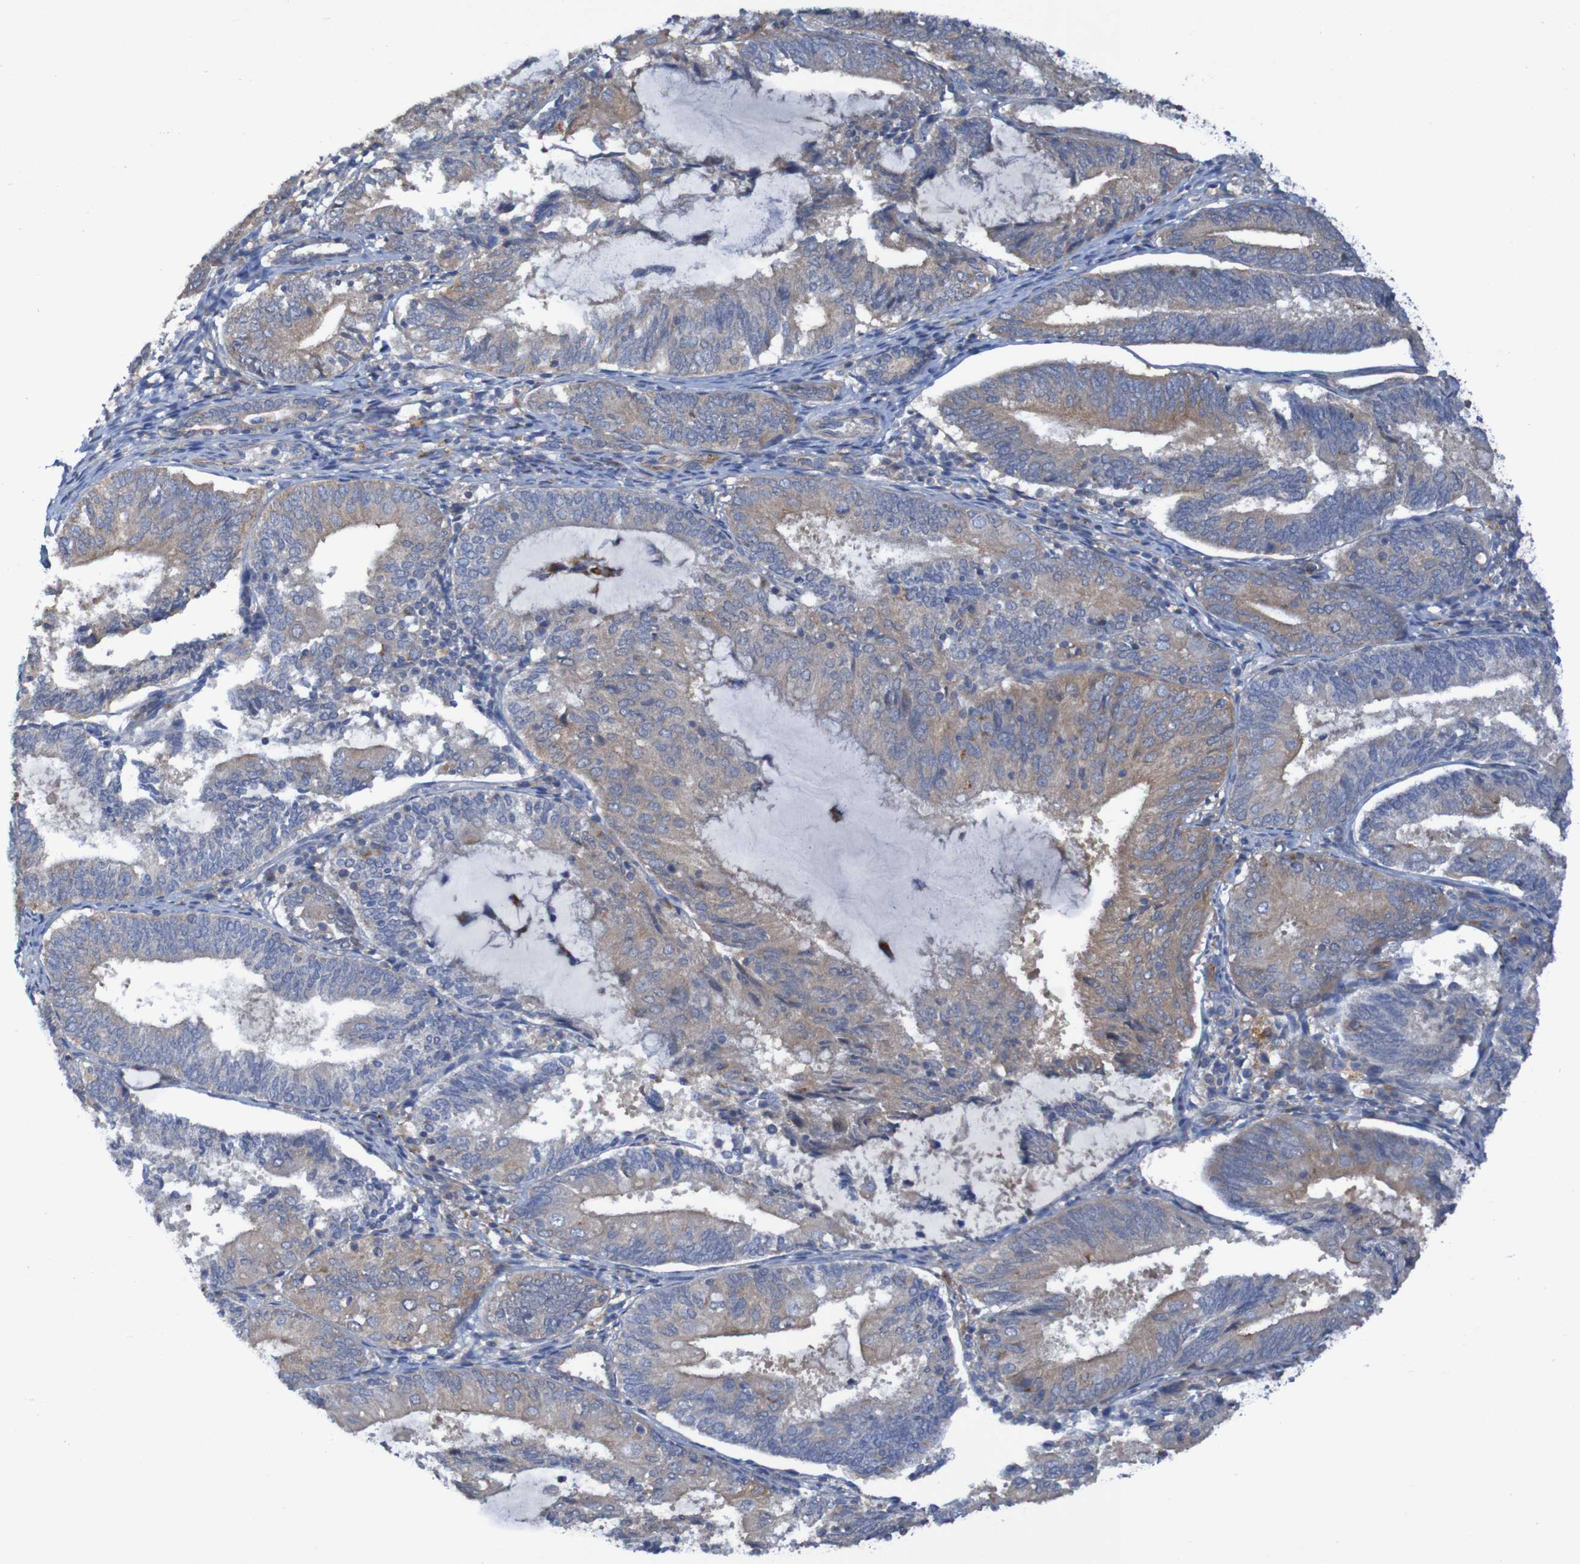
{"staining": {"intensity": "weak", "quantity": ">75%", "location": "cytoplasmic/membranous"}, "tissue": "endometrial cancer", "cell_type": "Tumor cells", "image_type": "cancer", "snomed": [{"axis": "morphology", "description": "Adenocarcinoma, NOS"}, {"axis": "topography", "description": "Endometrium"}], "caption": "IHC (DAB (3,3'-diaminobenzidine)) staining of human adenocarcinoma (endometrial) exhibits weak cytoplasmic/membranous protein staining in about >75% of tumor cells.", "gene": "ARHGEF16", "patient": {"sex": "female", "age": 81}}